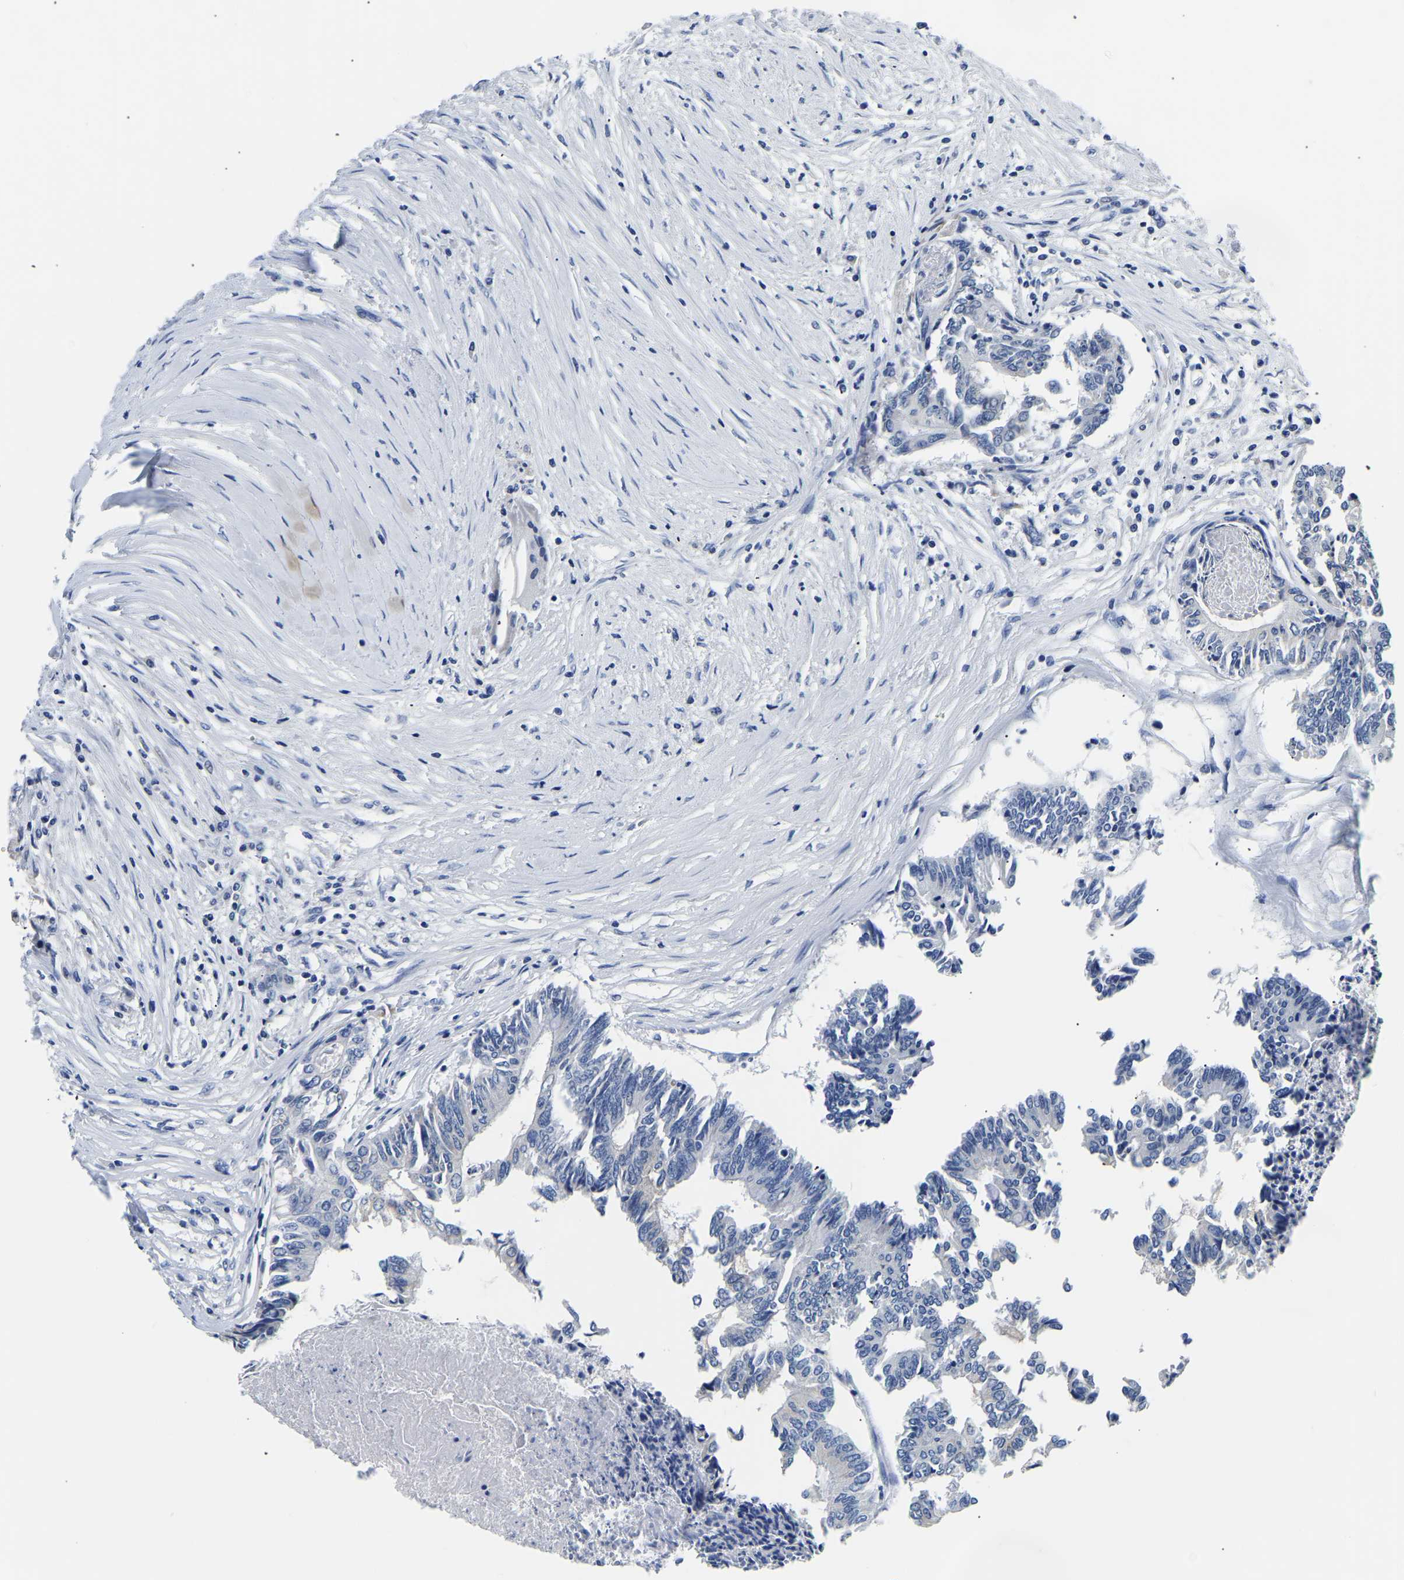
{"staining": {"intensity": "negative", "quantity": "none", "location": "none"}, "tissue": "colorectal cancer", "cell_type": "Tumor cells", "image_type": "cancer", "snomed": [{"axis": "morphology", "description": "Adenocarcinoma, NOS"}, {"axis": "topography", "description": "Rectum"}], "caption": "Immunohistochemical staining of colorectal adenocarcinoma exhibits no significant staining in tumor cells.", "gene": "PCK2", "patient": {"sex": "male", "age": 63}}